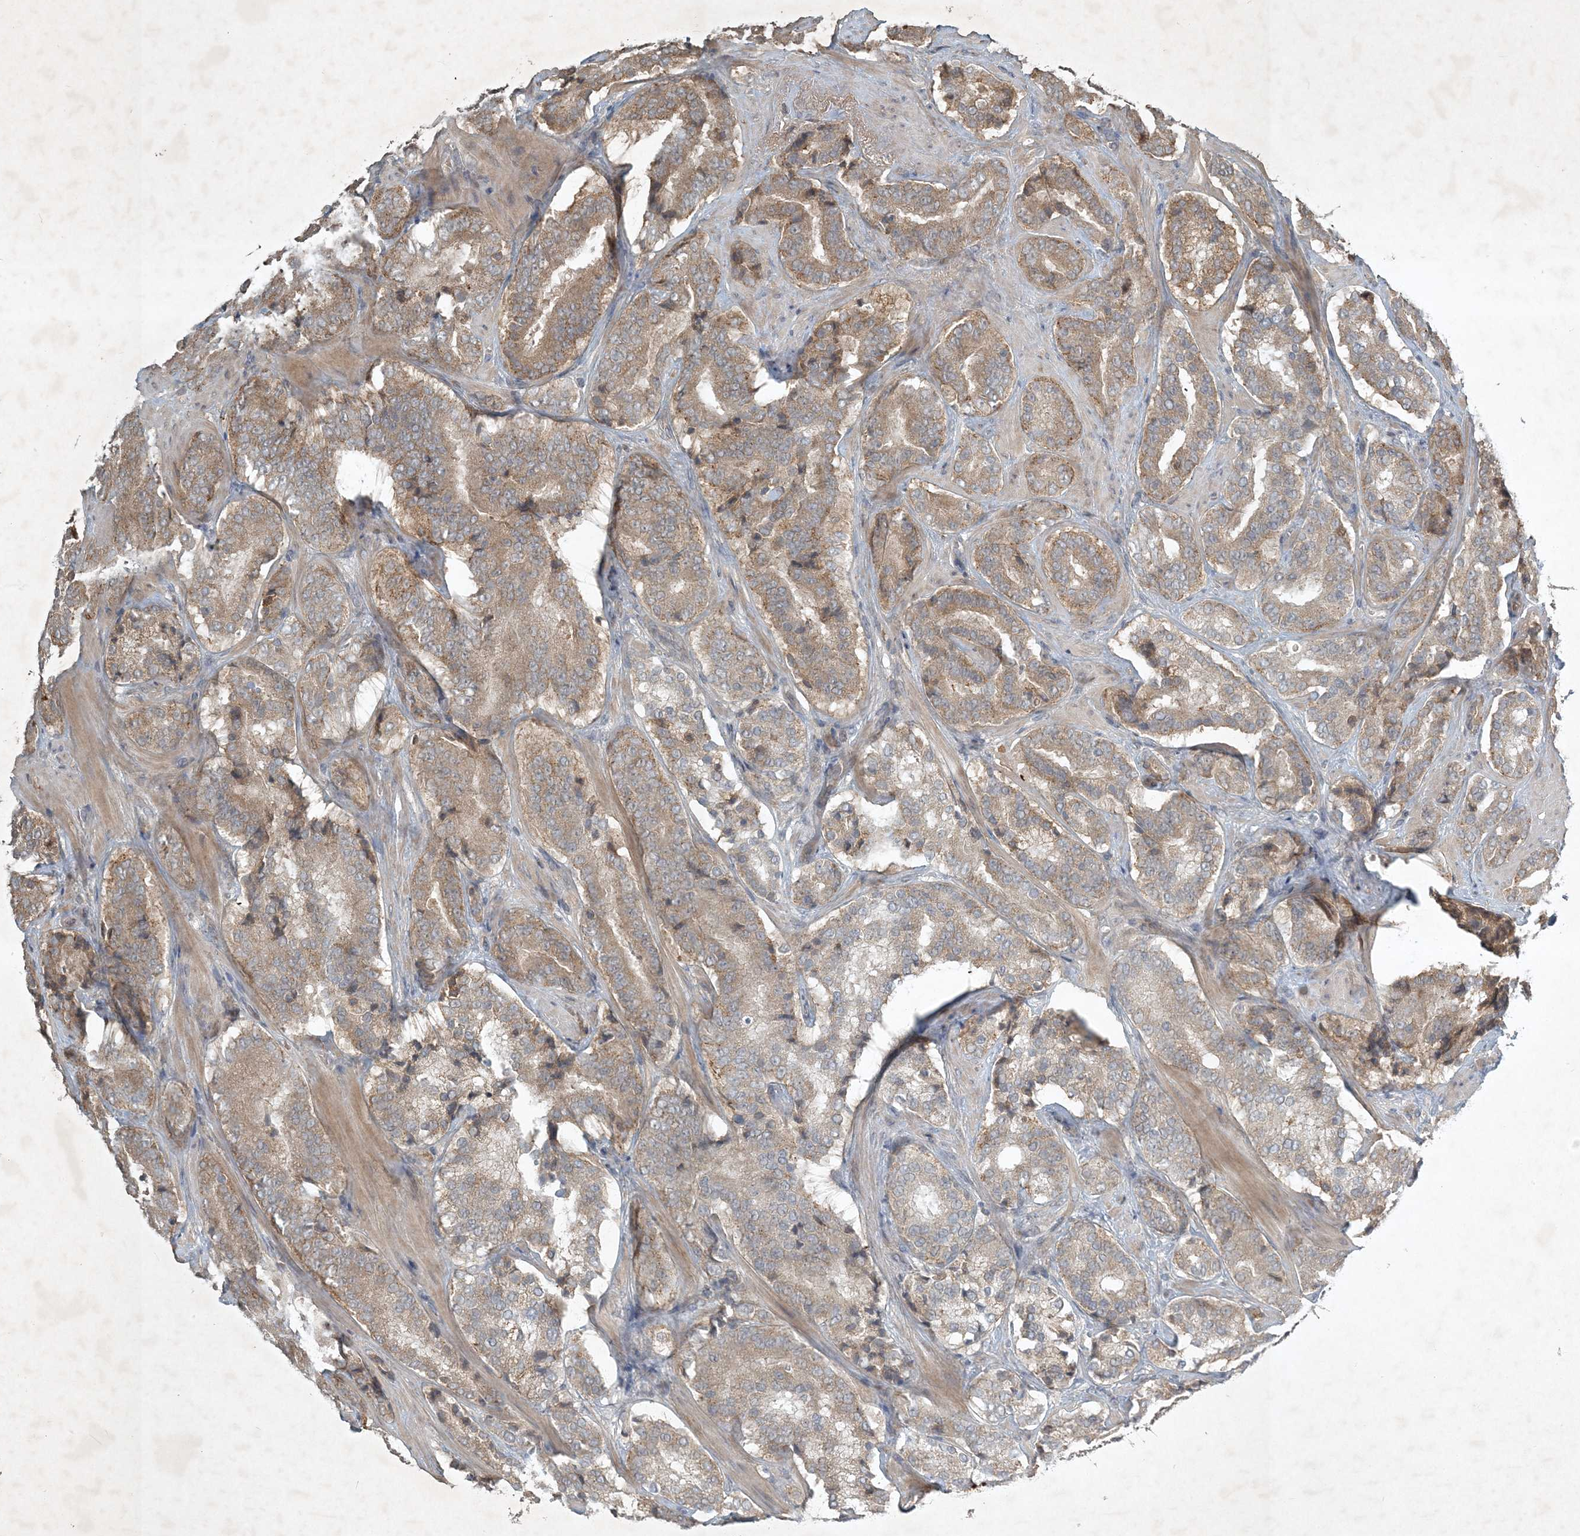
{"staining": {"intensity": "moderate", "quantity": ">75%", "location": "cytoplasmic/membranous"}, "tissue": "prostate cancer", "cell_type": "Tumor cells", "image_type": "cancer", "snomed": [{"axis": "morphology", "description": "Adenocarcinoma, High grade"}, {"axis": "topography", "description": "Prostate"}], "caption": "About >75% of tumor cells in human prostate cancer (adenocarcinoma (high-grade)) exhibit moderate cytoplasmic/membranous protein expression as visualized by brown immunohistochemical staining.", "gene": "TNFAIP6", "patient": {"sex": "male", "age": 60}}